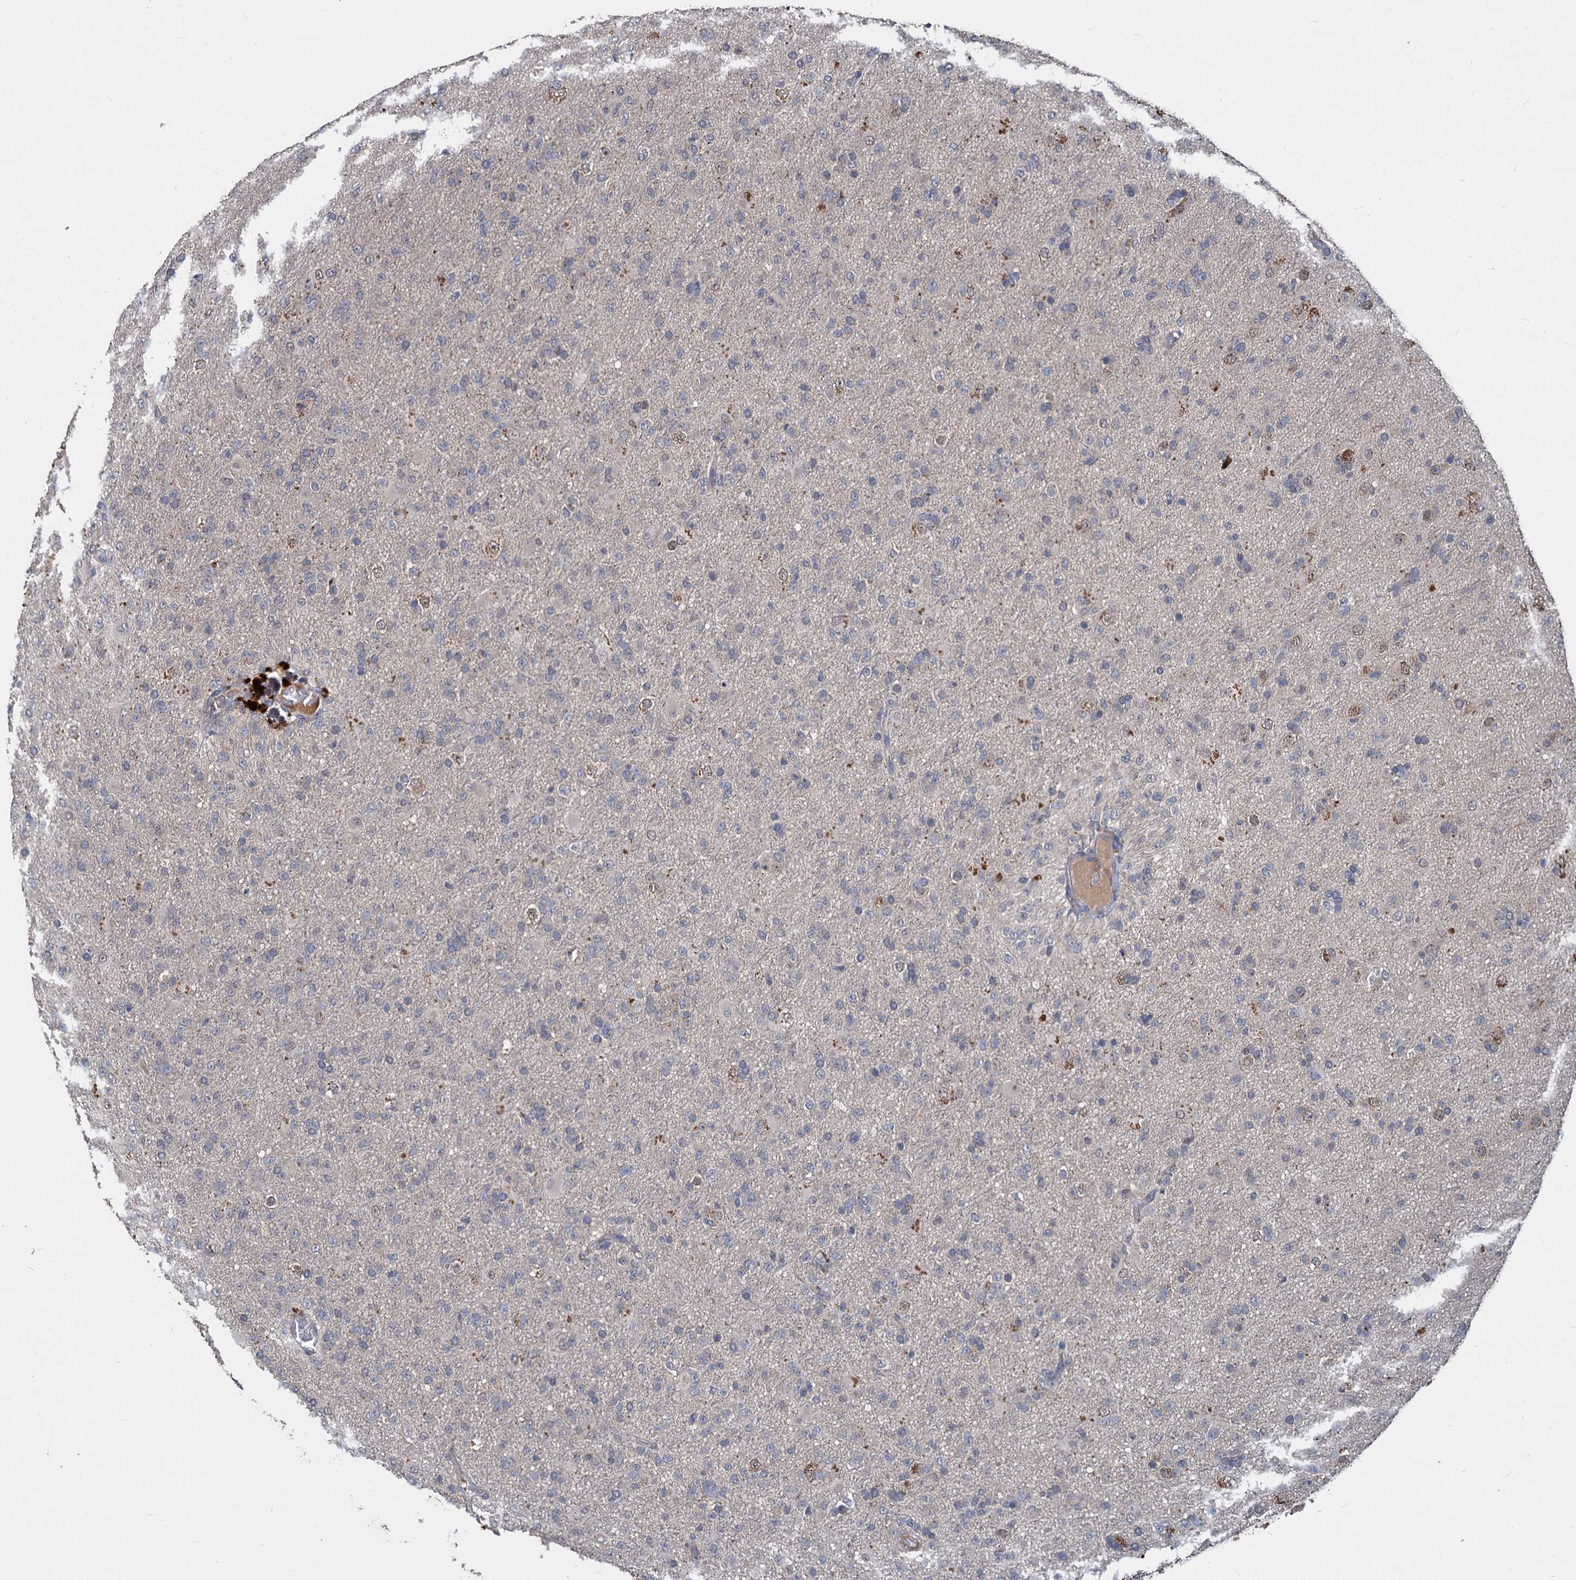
{"staining": {"intensity": "negative", "quantity": "none", "location": "none"}, "tissue": "glioma", "cell_type": "Tumor cells", "image_type": "cancer", "snomed": [{"axis": "morphology", "description": "Glioma, malignant, Low grade"}, {"axis": "topography", "description": "Brain"}], "caption": "Immunohistochemistry (IHC) of low-grade glioma (malignant) demonstrates no staining in tumor cells. (Brightfield microscopy of DAB immunohistochemistry (IHC) at high magnification).", "gene": "CCDC184", "patient": {"sex": "male", "age": 65}}